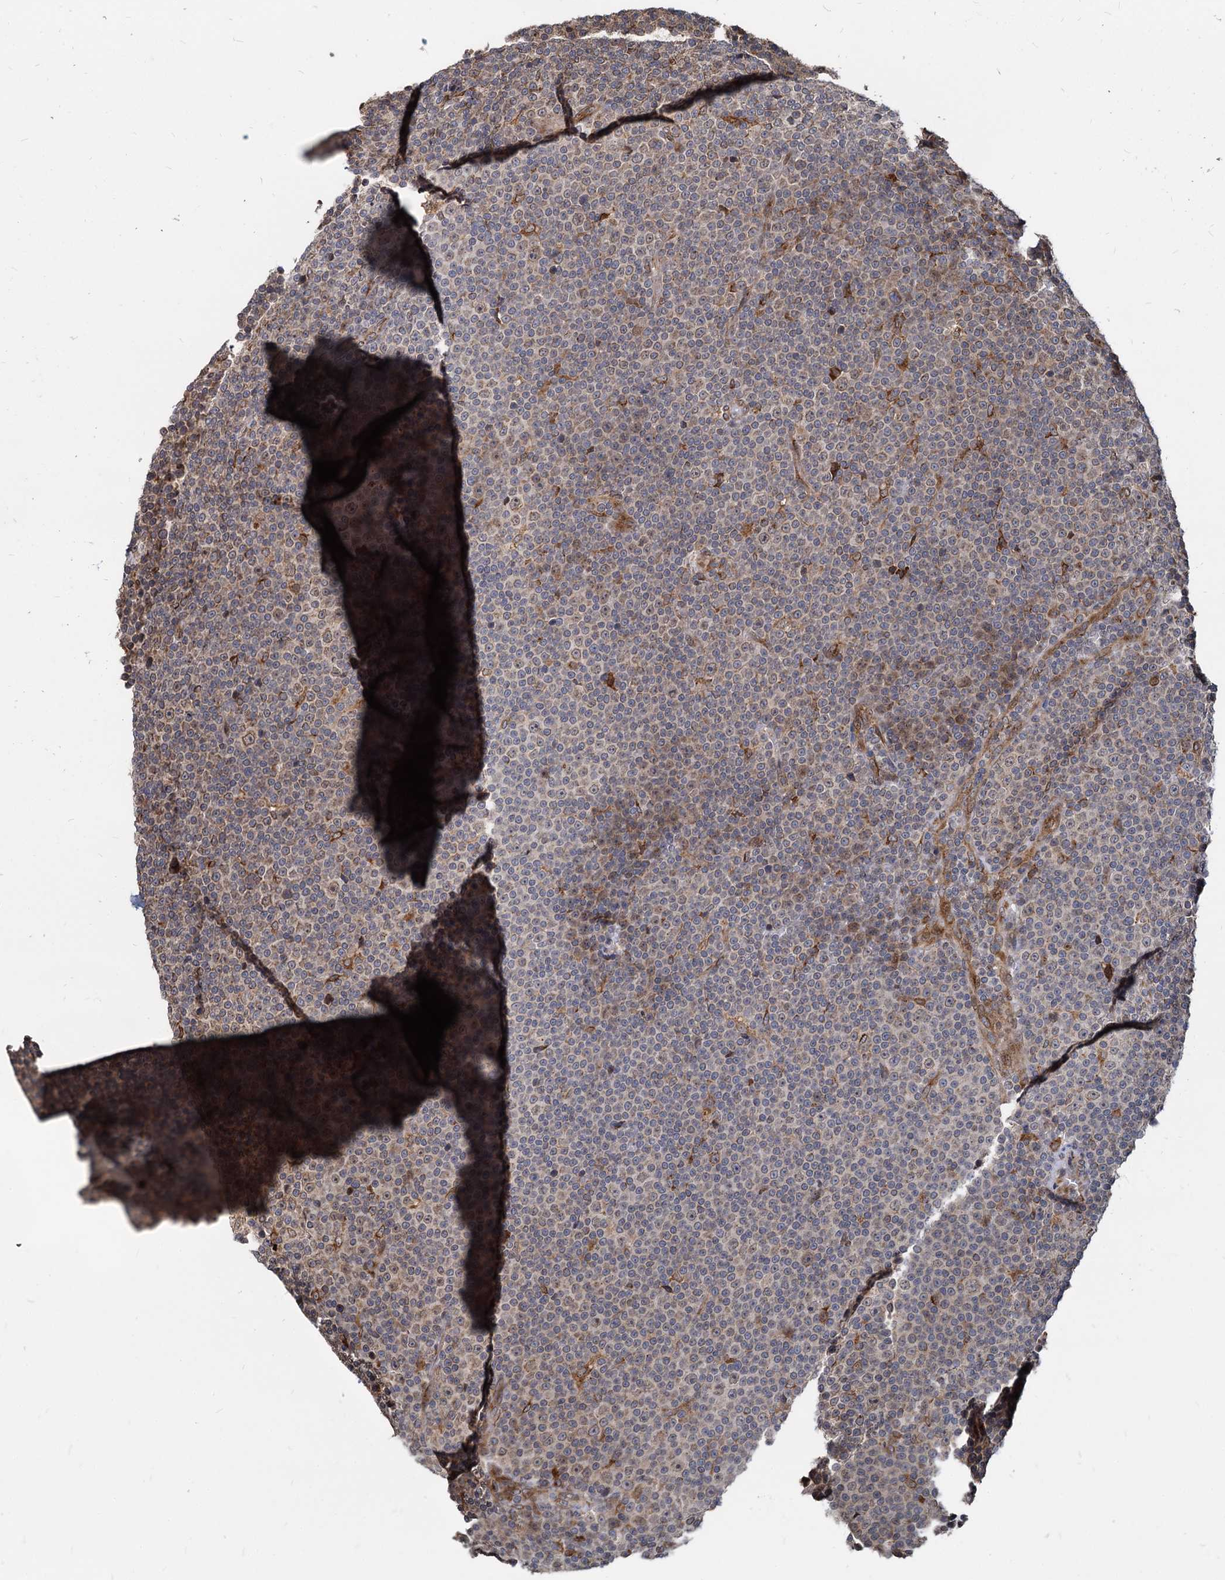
{"staining": {"intensity": "weak", "quantity": "25%-75%", "location": "cytoplasmic/membranous"}, "tissue": "lymphoma", "cell_type": "Tumor cells", "image_type": "cancer", "snomed": [{"axis": "morphology", "description": "Malignant lymphoma, non-Hodgkin's type, Low grade"}, {"axis": "topography", "description": "Lymph node"}], "caption": "The image shows staining of lymphoma, revealing weak cytoplasmic/membranous protein positivity (brown color) within tumor cells.", "gene": "SAAL1", "patient": {"sex": "female", "age": 67}}